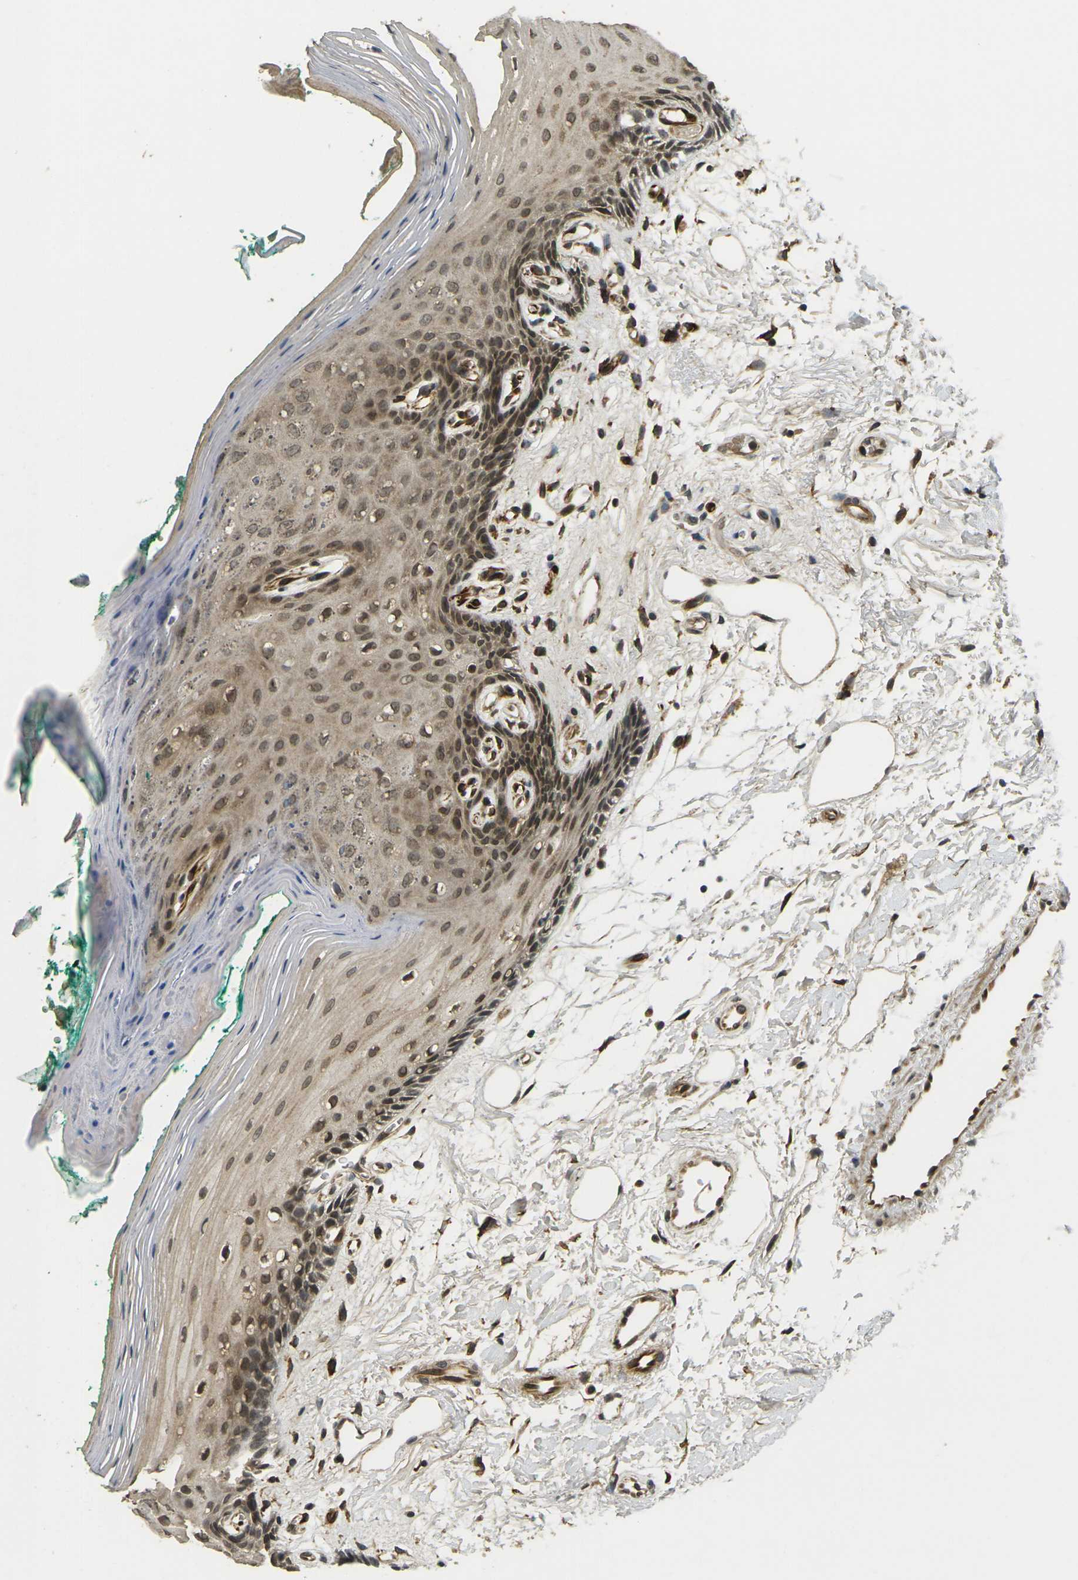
{"staining": {"intensity": "moderate", "quantity": ">75%", "location": "cytoplasmic/membranous,nuclear"}, "tissue": "oral mucosa", "cell_type": "Squamous epithelial cells", "image_type": "normal", "snomed": [{"axis": "morphology", "description": "Normal tissue, NOS"}, {"axis": "topography", "description": "Skeletal muscle"}, {"axis": "topography", "description": "Oral tissue"}, {"axis": "topography", "description": "Peripheral nerve tissue"}], "caption": "Immunohistochemical staining of unremarkable human oral mucosa displays moderate cytoplasmic/membranous,nuclear protein positivity in approximately >75% of squamous epithelial cells.", "gene": "FUT11", "patient": {"sex": "female", "age": 84}}